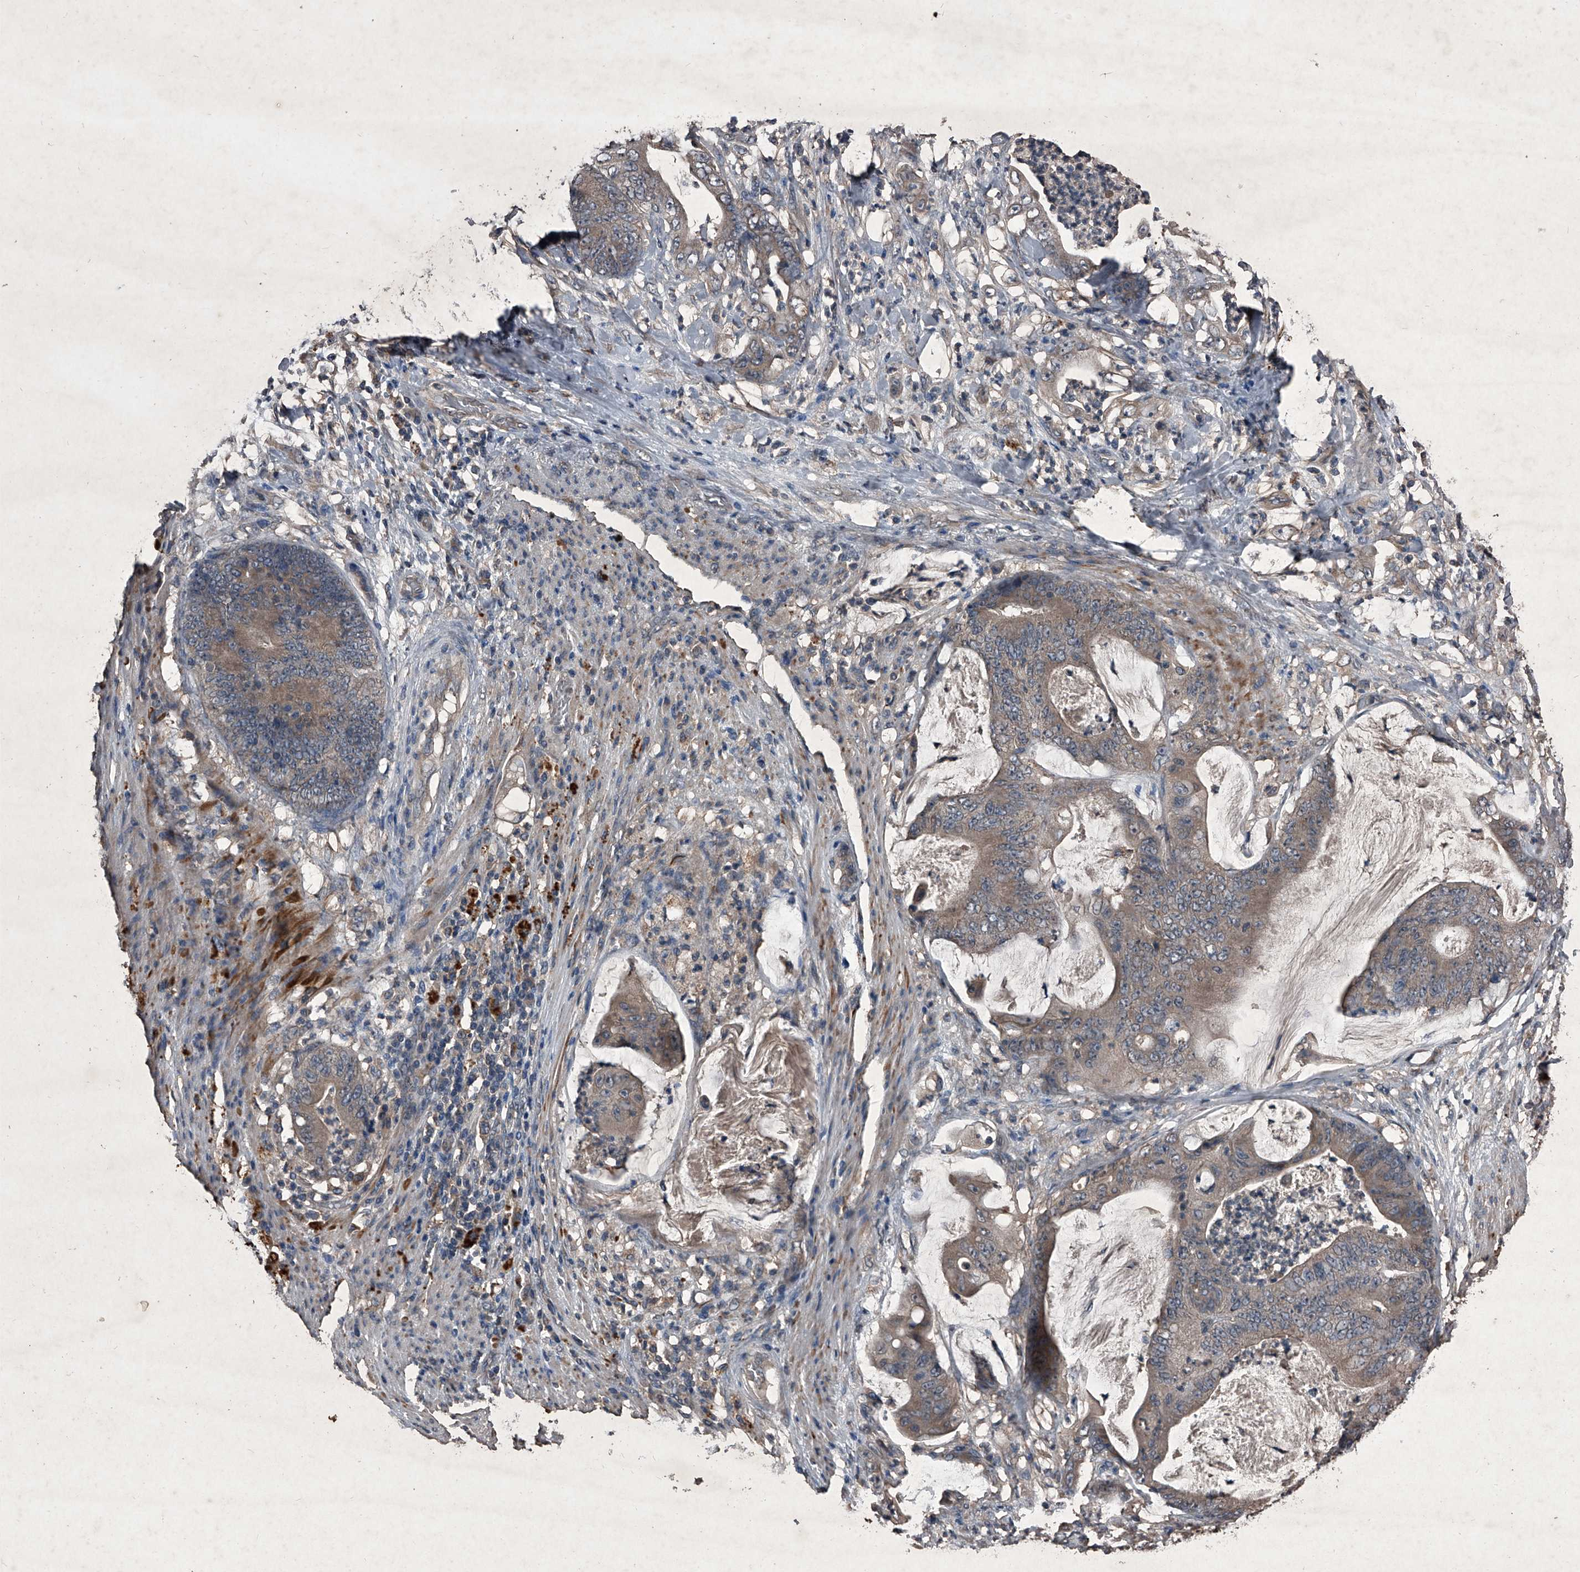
{"staining": {"intensity": "weak", "quantity": ">75%", "location": "cytoplasmic/membranous"}, "tissue": "stomach cancer", "cell_type": "Tumor cells", "image_type": "cancer", "snomed": [{"axis": "morphology", "description": "Adenocarcinoma, NOS"}, {"axis": "topography", "description": "Stomach"}], "caption": "High-magnification brightfield microscopy of stomach cancer (adenocarcinoma) stained with DAB (3,3'-diaminobenzidine) (brown) and counterstained with hematoxylin (blue). tumor cells exhibit weak cytoplasmic/membranous positivity is present in about>75% of cells.", "gene": "MAPKAP1", "patient": {"sex": "female", "age": 73}}